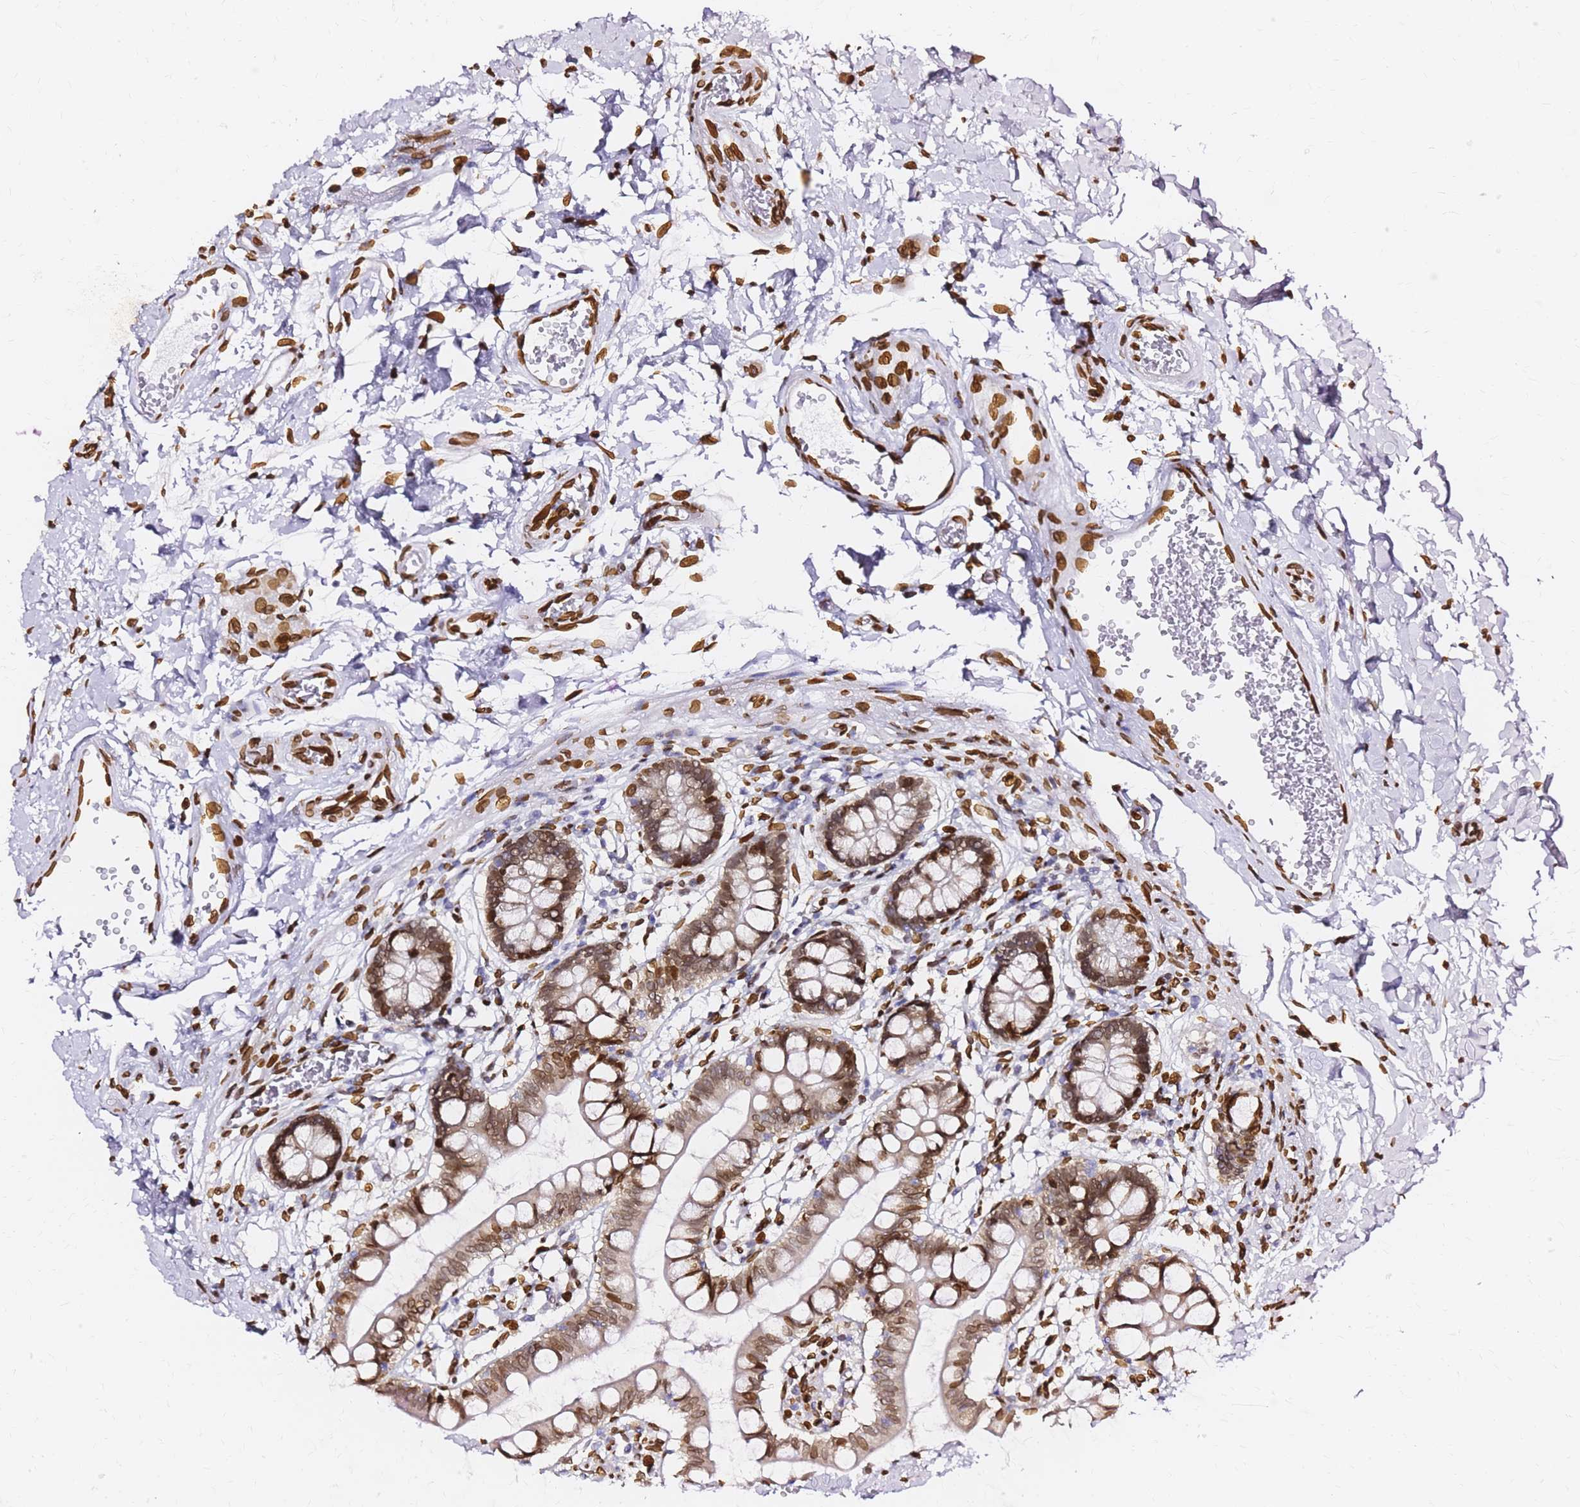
{"staining": {"intensity": "moderate", "quantity": ">75%", "location": "cytoplasmic/membranous,nuclear"}, "tissue": "small intestine", "cell_type": "Glandular cells", "image_type": "normal", "snomed": [{"axis": "morphology", "description": "Normal tissue, NOS"}, {"axis": "topography", "description": "Small intestine"}], "caption": "A brown stain labels moderate cytoplasmic/membranous,nuclear positivity of a protein in glandular cells of benign human small intestine. Immunohistochemistry (ihc) stains the protein in brown and the nuclei are stained blue.", "gene": "C6orf141", "patient": {"sex": "male", "age": 52}}